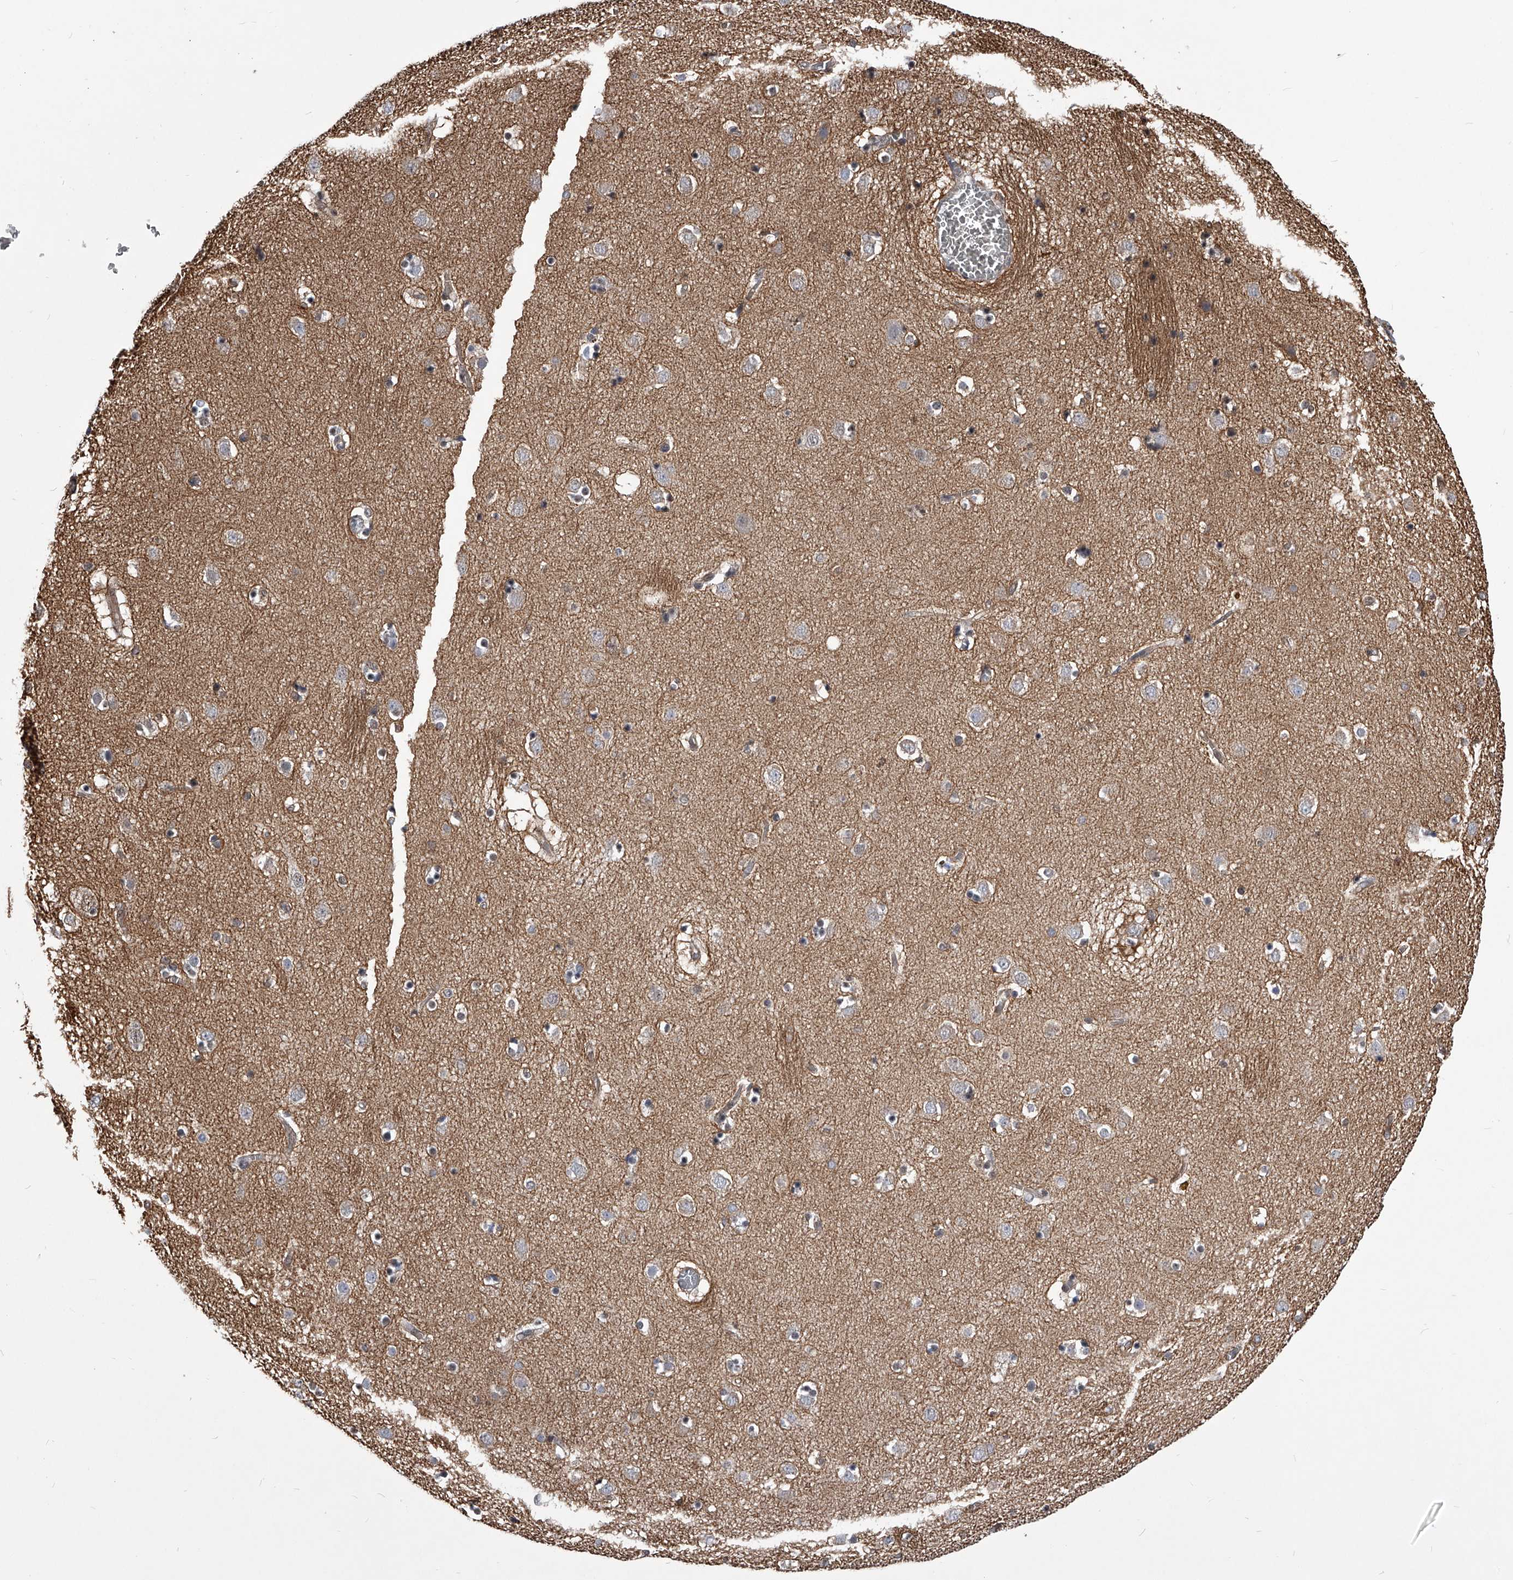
{"staining": {"intensity": "weak", "quantity": "<25%", "location": "cytoplasmic/membranous"}, "tissue": "caudate", "cell_type": "Glial cells", "image_type": "normal", "snomed": [{"axis": "morphology", "description": "Normal tissue, NOS"}, {"axis": "topography", "description": "Lateral ventricle wall"}], "caption": "DAB (3,3'-diaminobenzidine) immunohistochemical staining of benign human caudate demonstrates no significant positivity in glial cells. (Stains: DAB (3,3'-diaminobenzidine) immunohistochemistry with hematoxylin counter stain, Microscopy: brightfield microscopy at high magnification).", "gene": "ZNF76", "patient": {"sex": "male", "age": 70}}